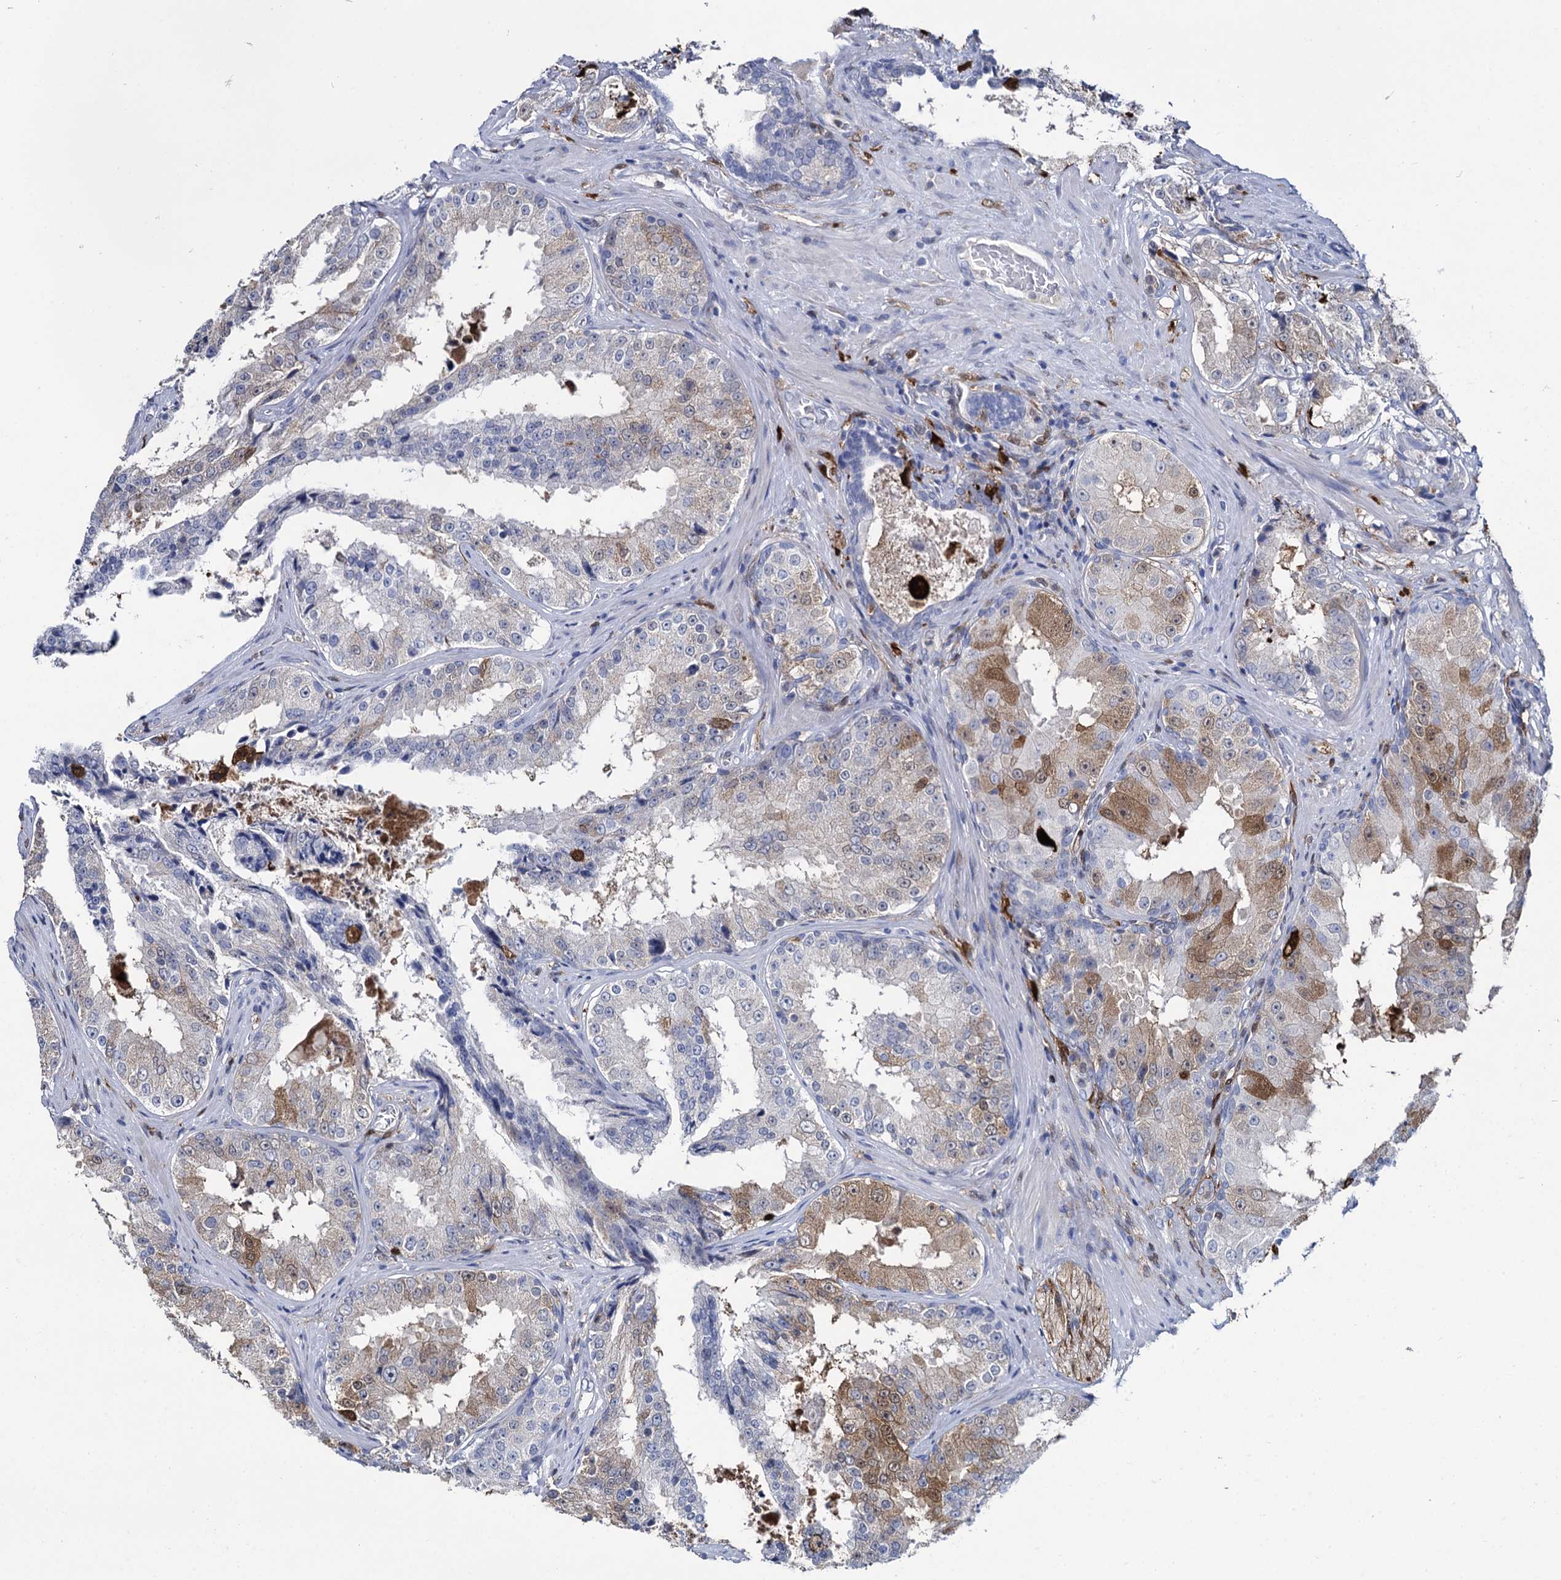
{"staining": {"intensity": "moderate", "quantity": "<25%", "location": "cytoplasmic/membranous,nuclear"}, "tissue": "prostate cancer", "cell_type": "Tumor cells", "image_type": "cancer", "snomed": [{"axis": "morphology", "description": "Adenocarcinoma, High grade"}, {"axis": "topography", "description": "Prostate"}], "caption": "Tumor cells show low levels of moderate cytoplasmic/membranous and nuclear positivity in about <25% of cells in prostate adenocarcinoma (high-grade). (DAB IHC with brightfield microscopy, high magnification).", "gene": "FABP5", "patient": {"sex": "male", "age": 73}}